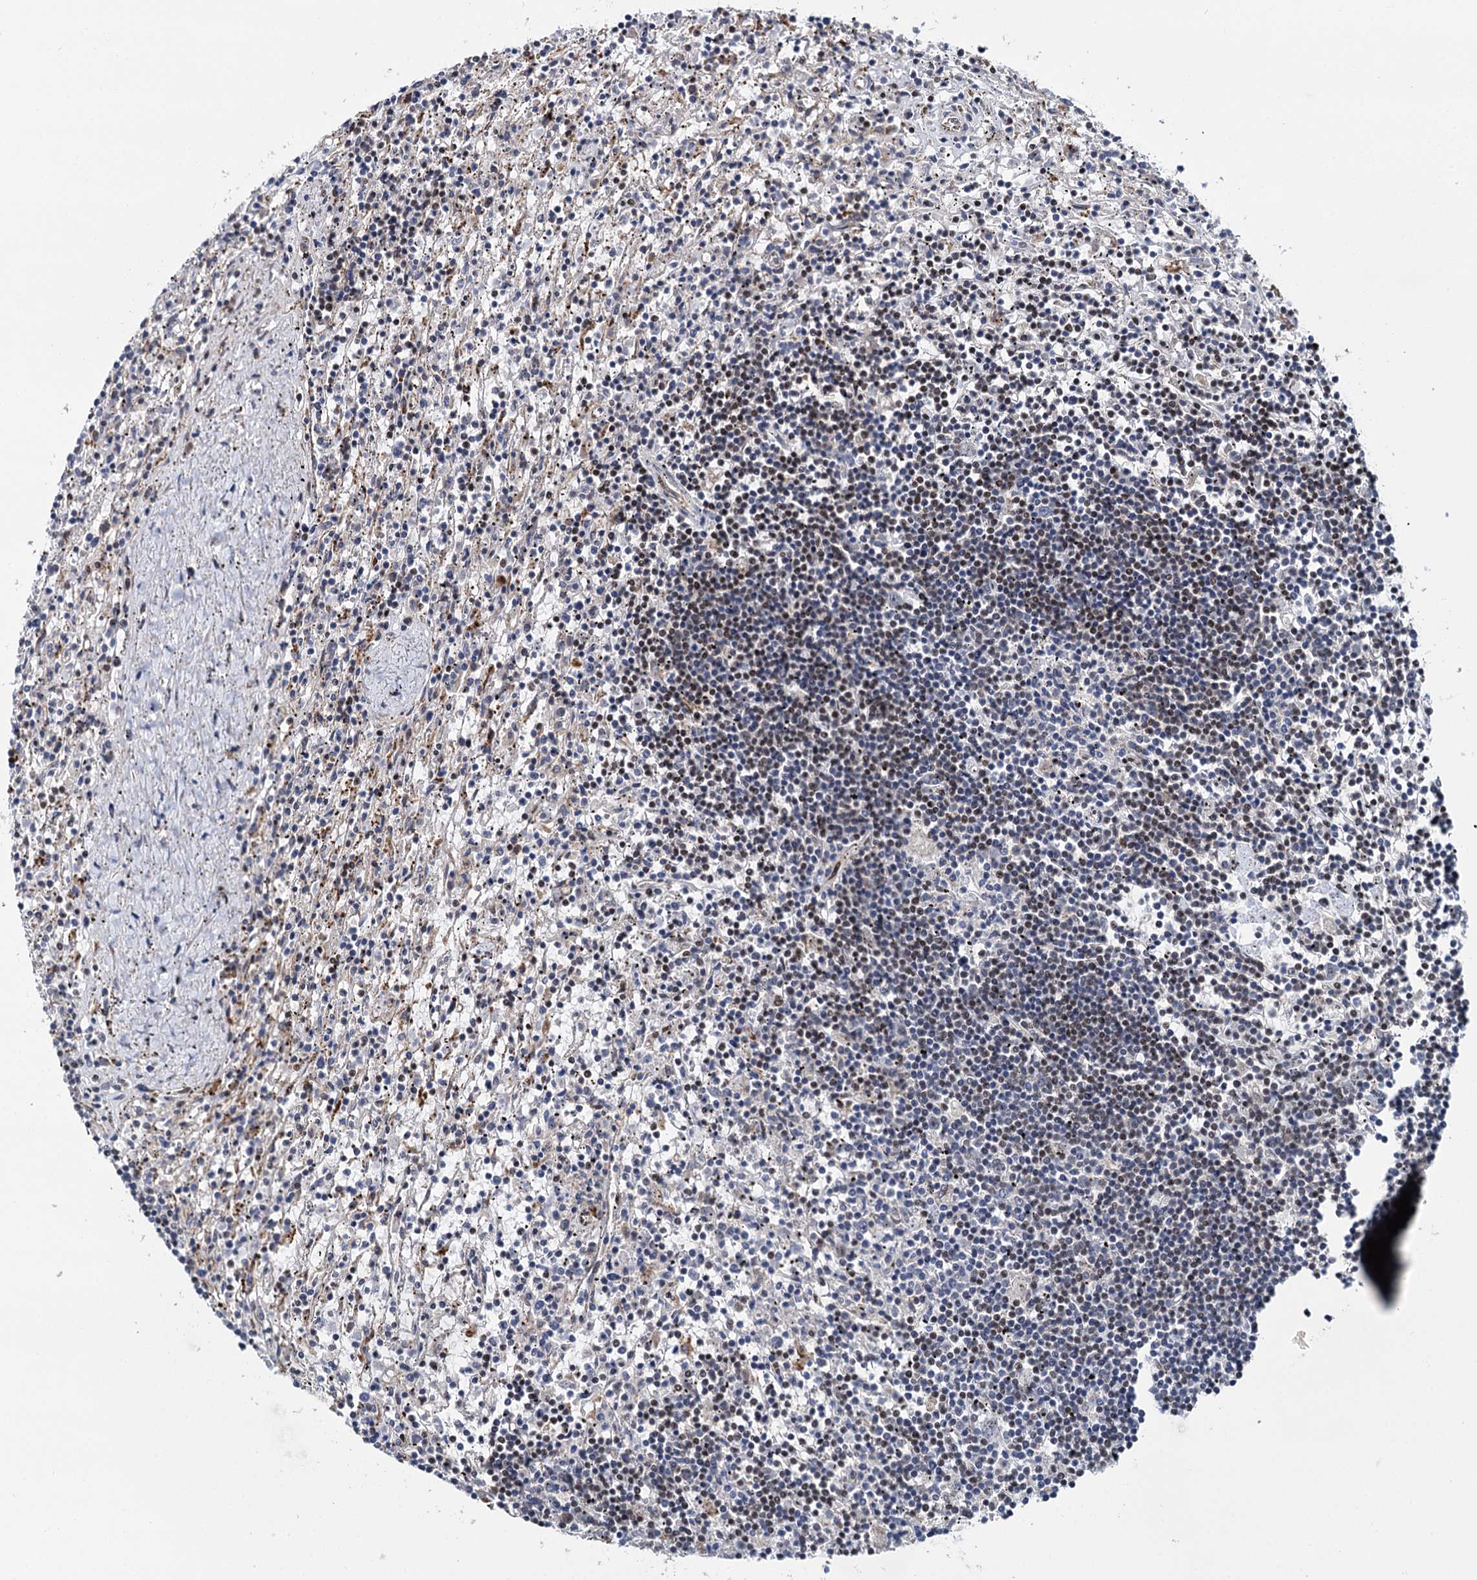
{"staining": {"intensity": "weak", "quantity": "25%-75%", "location": "nuclear"}, "tissue": "lymphoma", "cell_type": "Tumor cells", "image_type": "cancer", "snomed": [{"axis": "morphology", "description": "Malignant lymphoma, non-Hodgkin's type, Low grade"}, {"axis": "topography", "description": "Spleen"}], "caption": "Immunohistochemical staining of human low-grade malignant lymphoma, non-Hodgkin's type exhibits low levels of weak nuclear staining in approximately 25%-75% of tumor cells. (Stains: DAB in brown, nuclei in blue, Microscopy: brightfield microscopy at high magnification).", "gene": "RUFY2", "patient": {"sex": "male", "age": 76}}